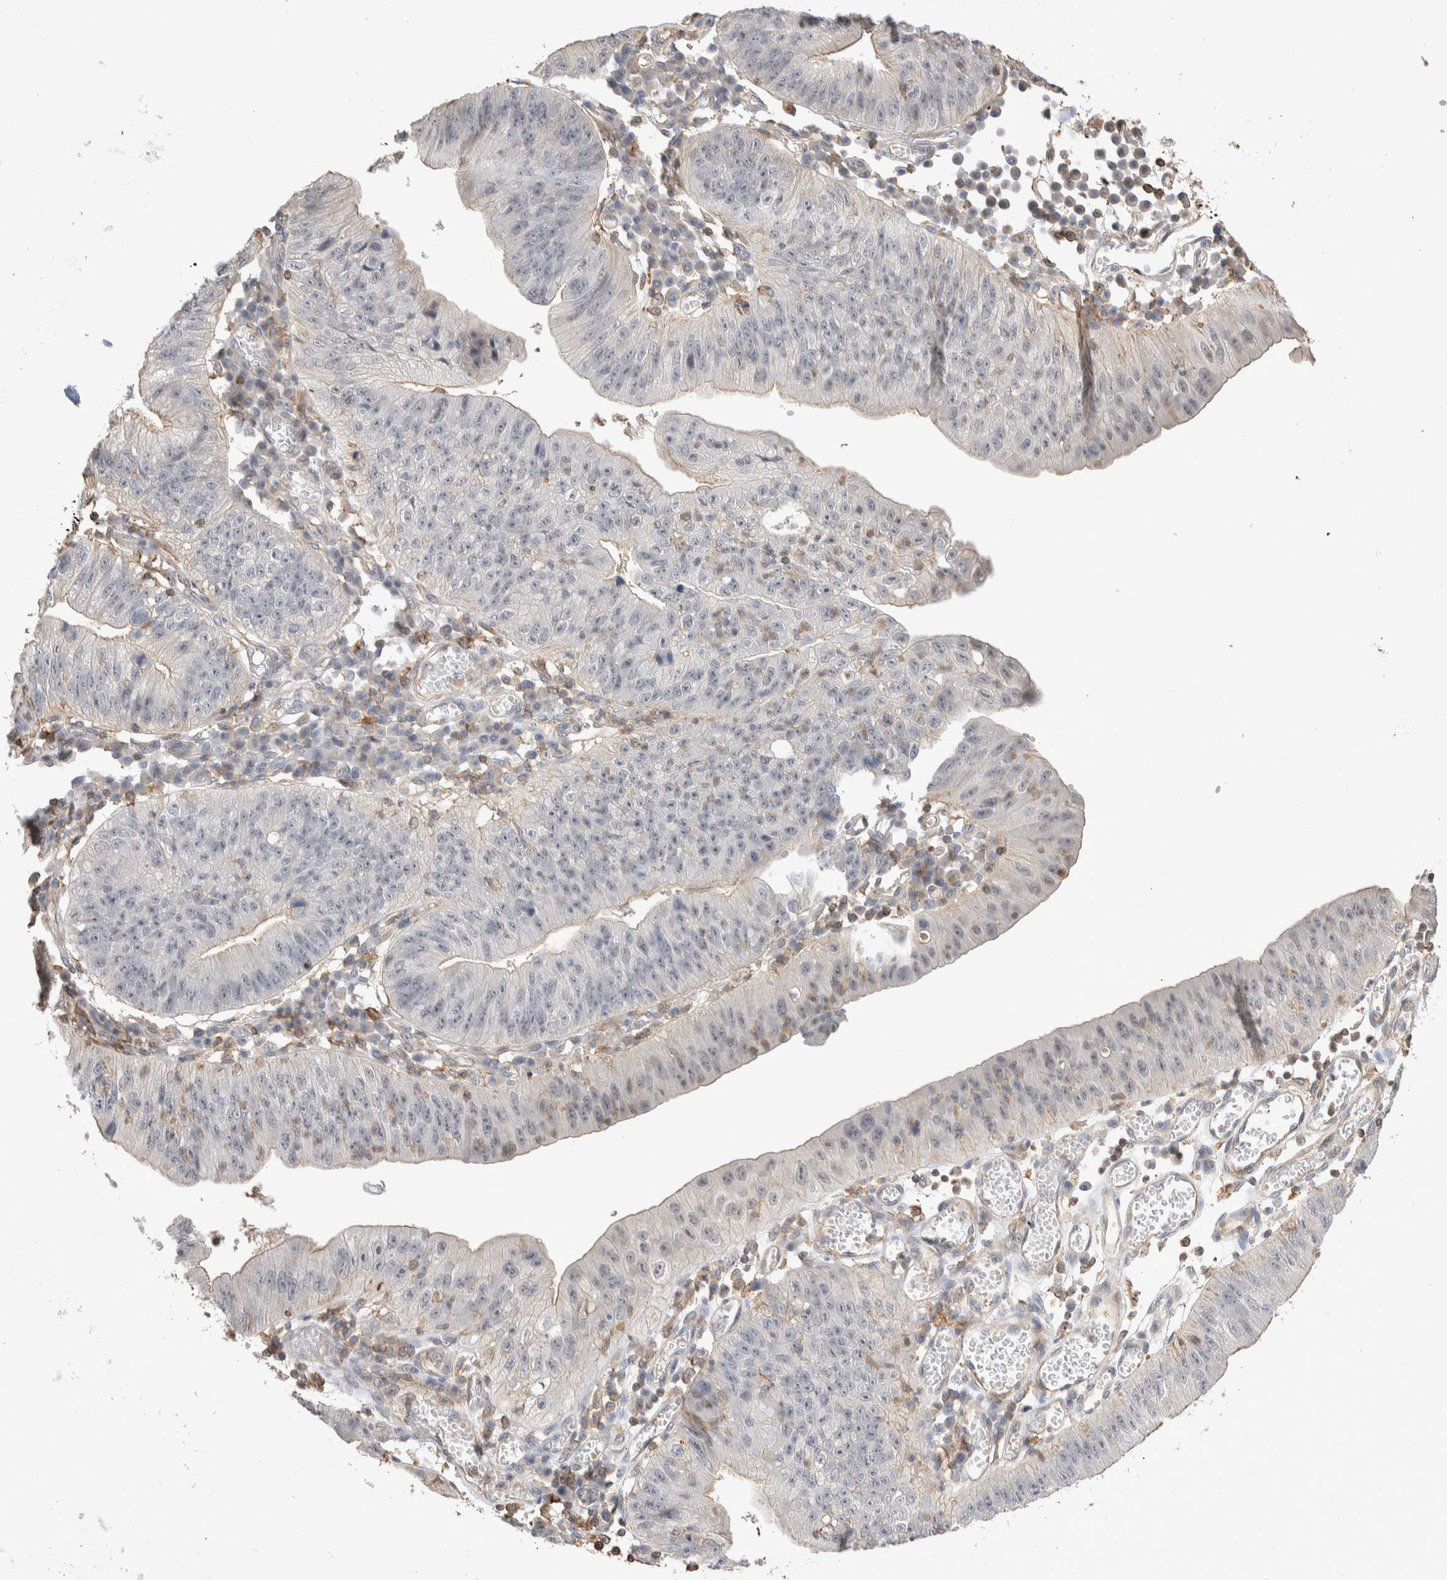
{"staining": {"intensity": "negative", "quantity": "none", "location": "none"}, "tissue": "stomach cancer", "cell_type": "Tumor cells", "image_type": "cancer", "snomed": [{"axis": "morphology", "description": "Adenocarcinoma, NOS"}, {"axis": "topography", "description": "Stomach"}], "caption": "Tumor cells are negative for brown protein staining in stomach adenocarcinoma. (Brightfield microscopy of DAB immunohistochemistry at high magnification).", "gene": "ZNF704", "patient": {"sex": "male", "age": 59}}